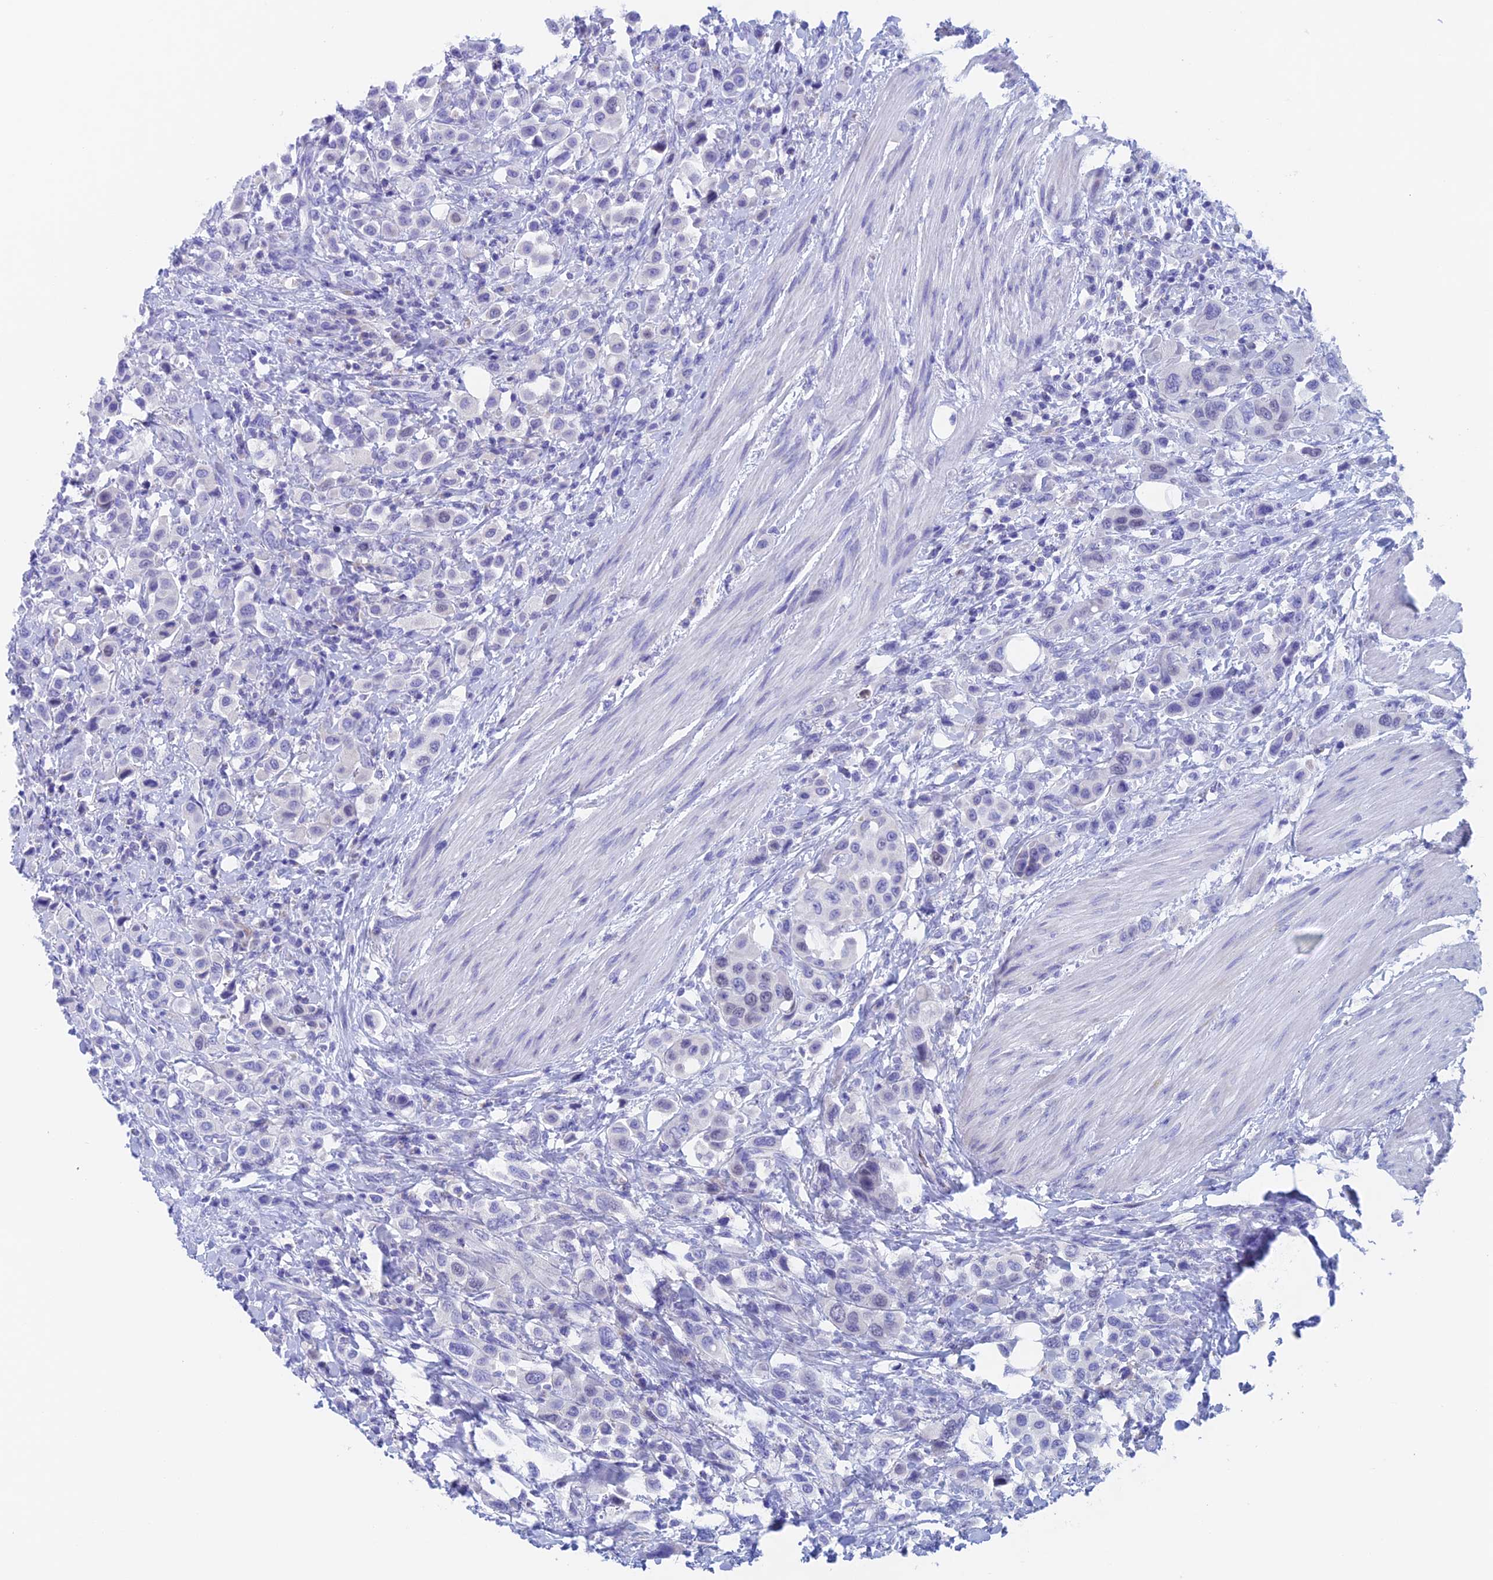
{"staining": {"intensity": "negative", "quantity": "none", "location": "none"}, "tissue": "urothelial cancer", "cell_type": "Tumor cells", "image_type": "cancer", "snomed": [{"axis": "morphology", "description": "Urothelial carcinoma, High grade"}, {"axis": "topography", "description": "Urinary bladder"}], "caption": "A micrograph of urothelial cancer stained for a protein demonstrates no brown staining in tumor cells. Nuclei are stained in blue.", "gene": "PSMC3IP", "patient": {"sex": "male", "age": 50}}